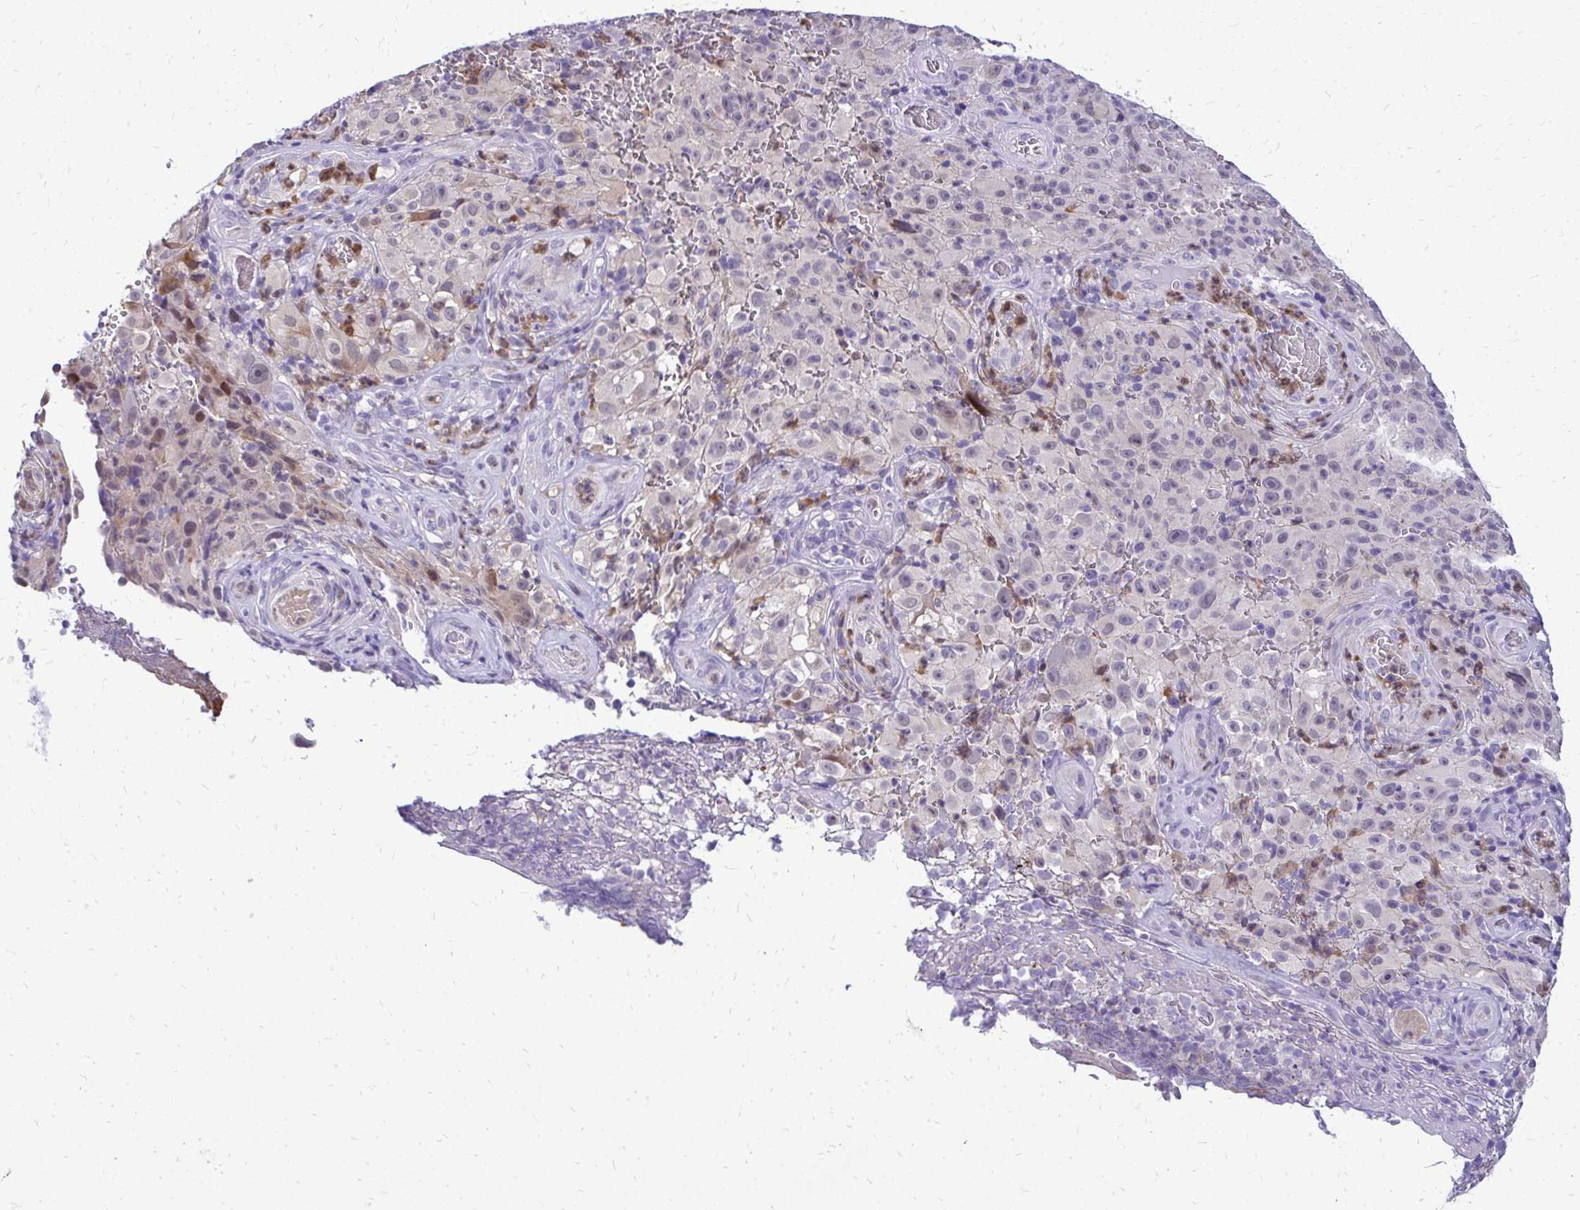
{"staining": {"intensity": "negative", "quantity": "none", "location": "none"}, "tissue": "melanoma", "cell_type": "Tumor cells", "image_type": "cancer", "snomed": [{"axis": "morphology", "description": "Malignant melanoma, NOS"}, {"axis": "topography", "description": "Skin"}], "caption": "The image demonstrates no staining of tumor cells in melanoma.", "gene": "ZSWIM9", "patient": {"sex": "female", "age": 82}}